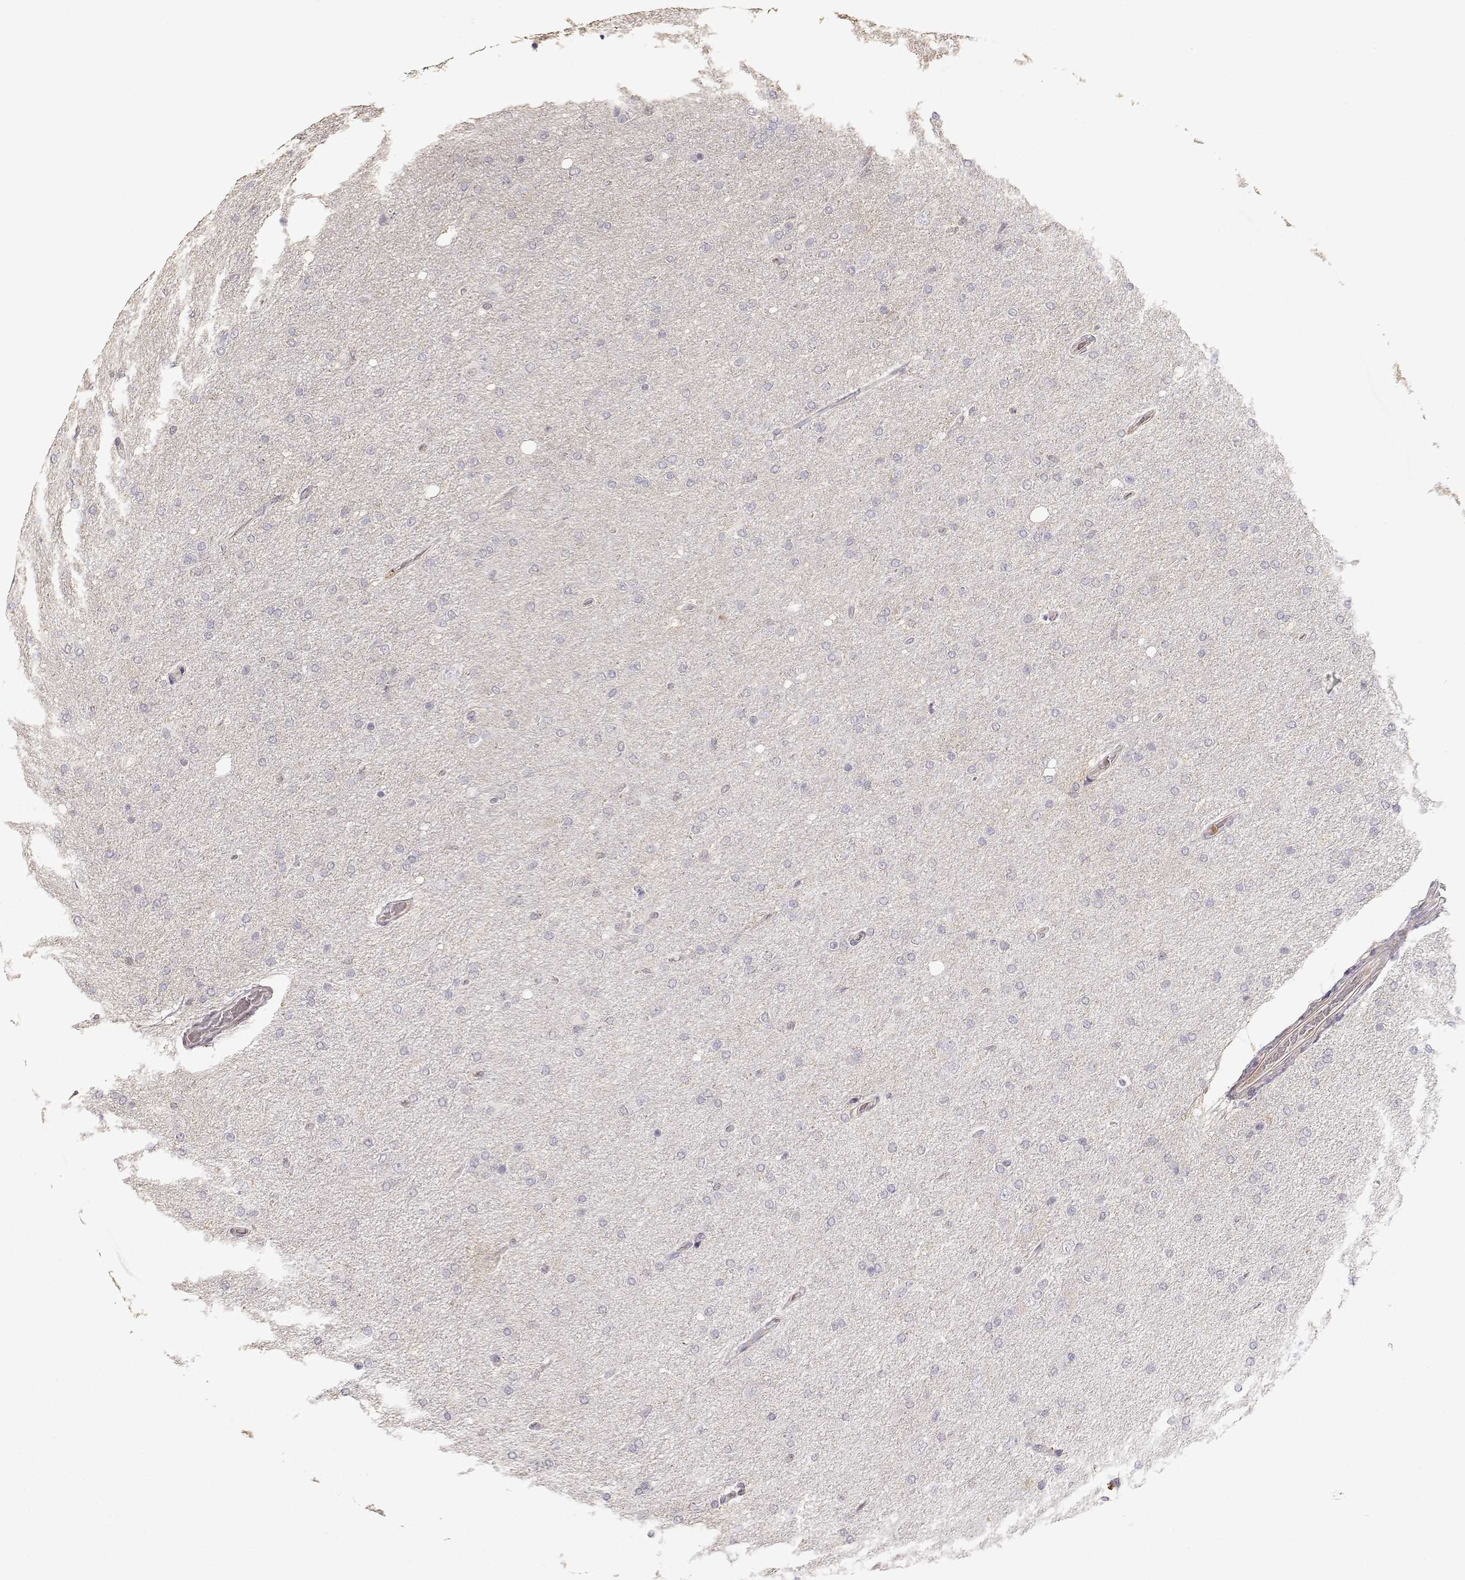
{"staining": {"intensity": "negative", "quantity": "none", "location": "none"}, "tissue": "glioma", "cell_type": "Tumor cells", "image_type": "cancer", "snomed": [{"axis": "morphology", "description": "Glioma, malignant, High grade"}, {"axis": "topography", "description": "Cerebral cortex"}], "caption": "High-grade glioma (malignant) was stained to show a protein in brown. There is no significant positivity in tumor cells.", "gene": "TNFRSF10C", "patient": {"sex": "male", "age": 70}}